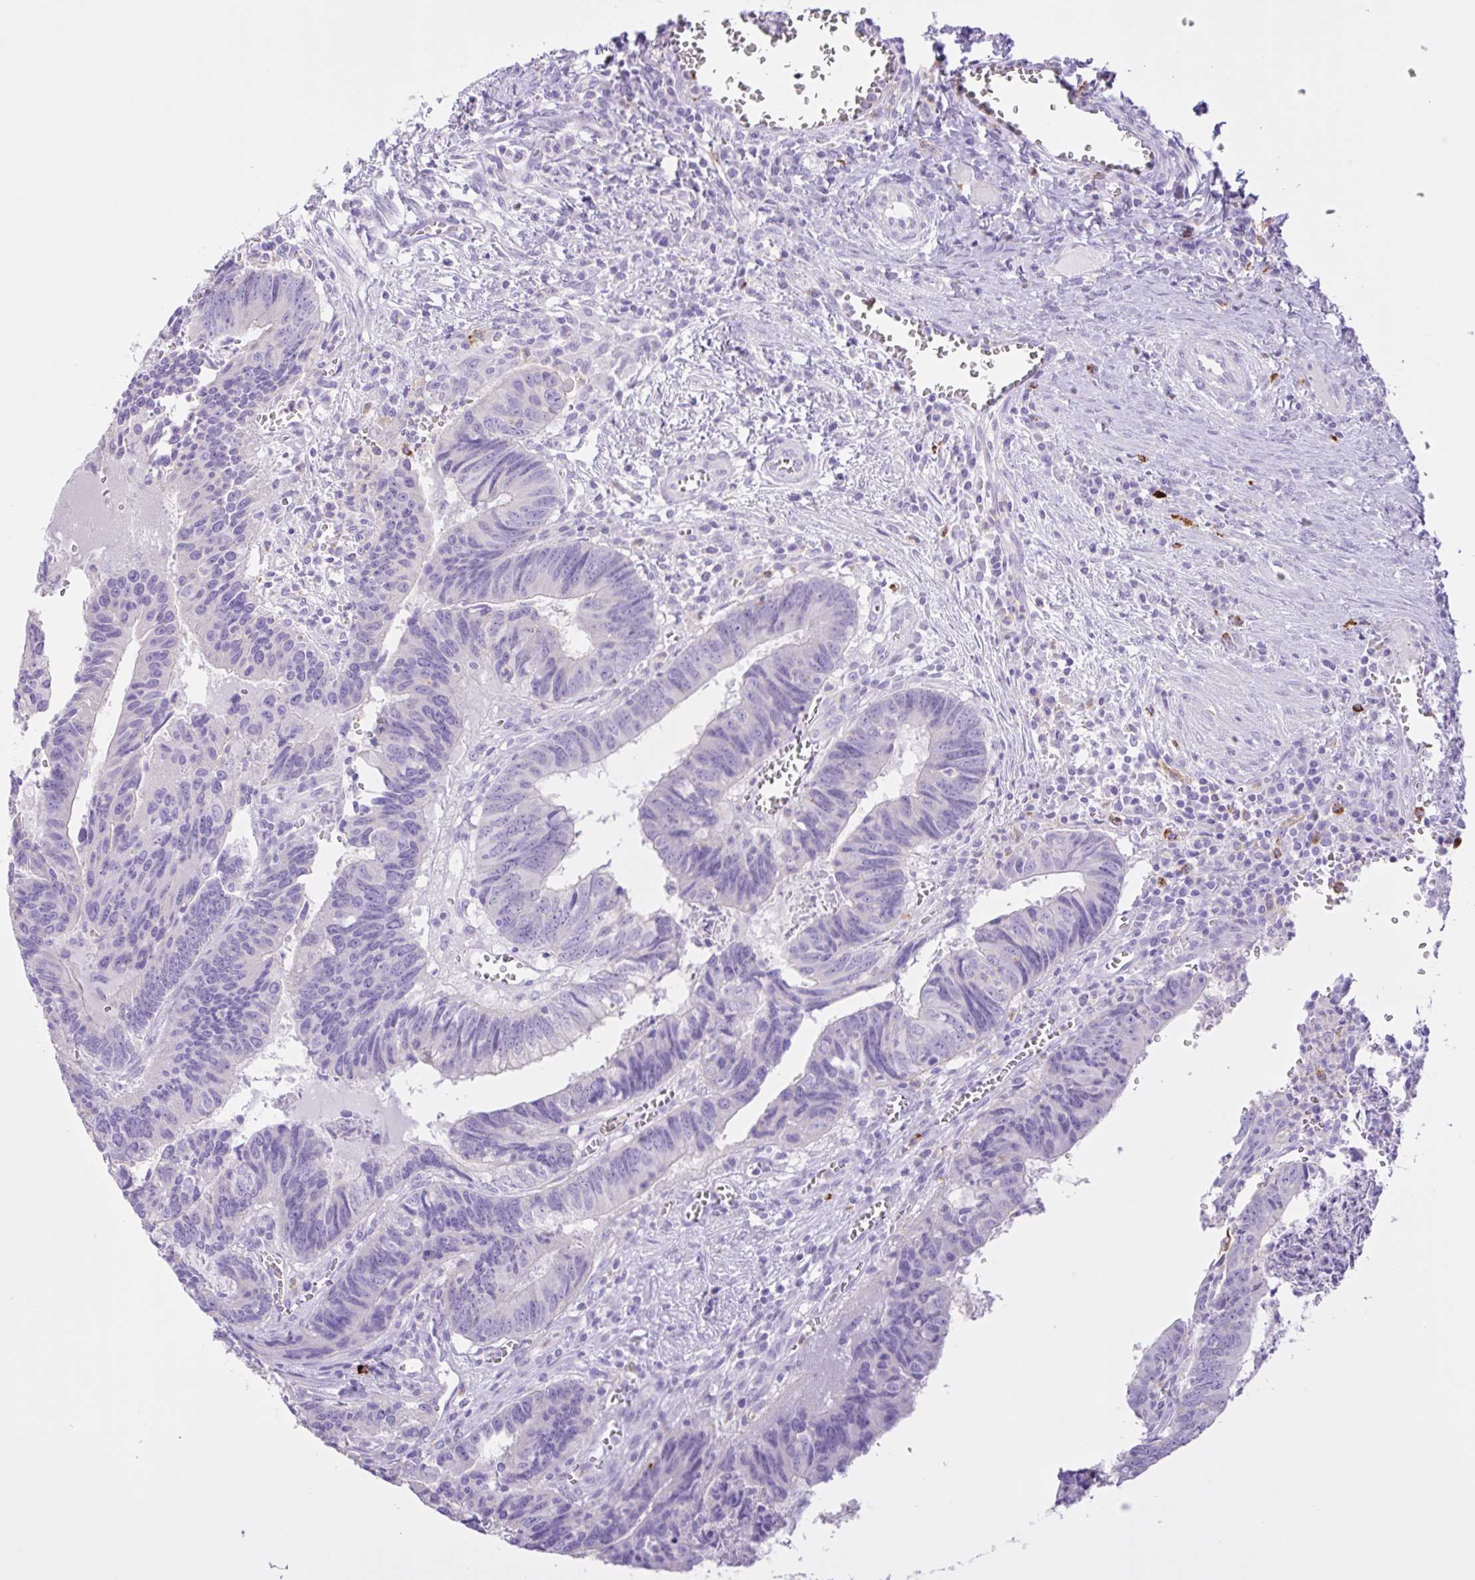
{"staining": {"intensity": "negative", "quantity": "none", "location": "none"}, "tissue": "colorectal cancer", "cell_type": "Tumor cells", "image_type": "cancer", "snomed": [{"axis": "morphology", "description": "Adenocarcinoma, NOS"}, {"axis": "topography", "description": "Colon"}], "caption": "IHC image of human colorectal adenocarcinoma stained for a protein (brown), which reveals no positivity in tumor cells.", "gene": "CST11", "patient": {"sex": "male", "age": 86}}